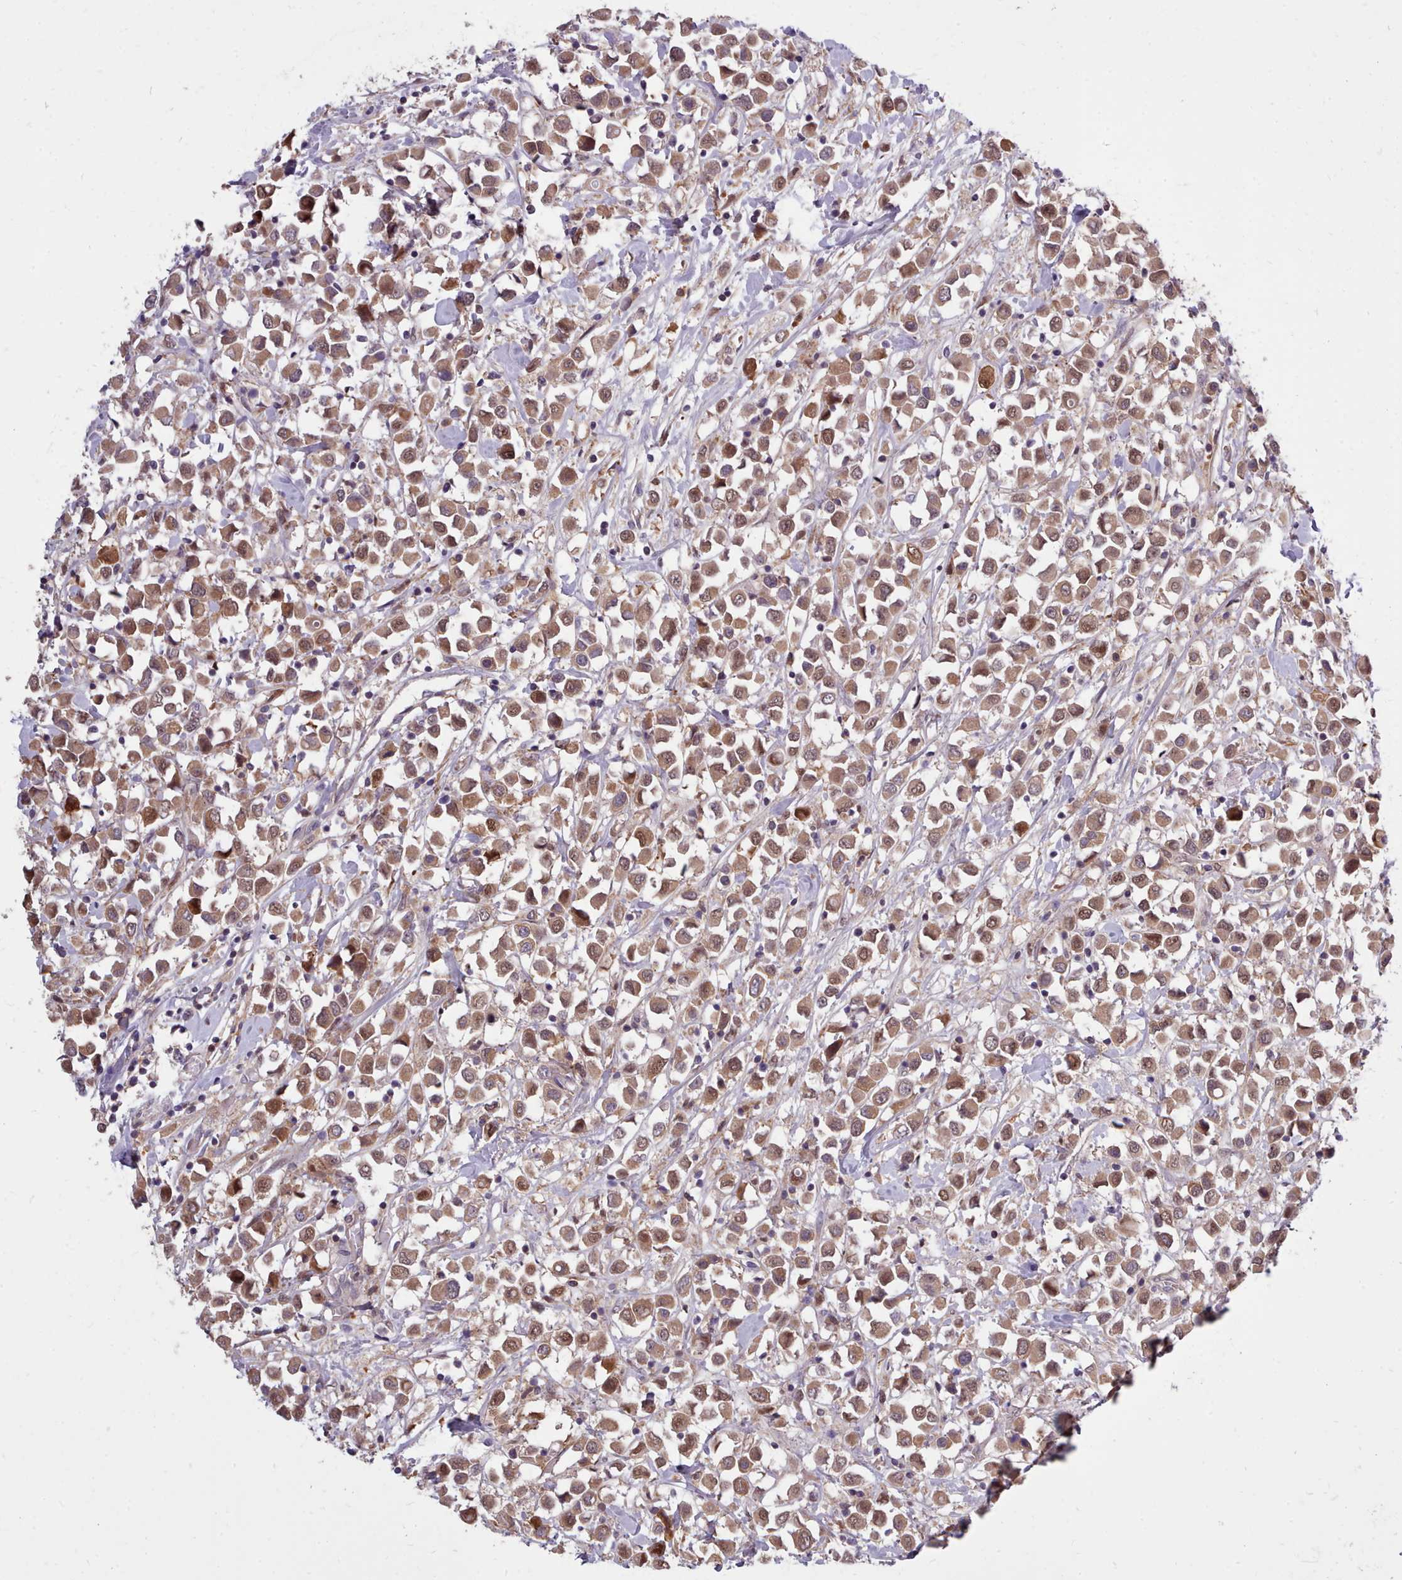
{"staining": {"intensity": "moderate", "quantity": ">75%", "location": "cytoplasmic/membranous,nuclear"}, "tissue": "breast cancer", "cell_type": "Tumor cells", "image_type": "cancer", "snomed": [{"axis": "morphology", "description": "Duct carcinoma"}, {"axis": "topography", "description": "Breast"}], "caption": "DAB (3,3'-diaminobenzidine) immunohistochemical staining of human invasive ductal carcinoma (breast) displays moderate cytoplasmic/membranous and nuclear protein staining in approximately >75% of tumor cells. The staining is performed using DAB brown chromogen to label protein expression. The nuclei are counter-stained blue using hematoxylin.", "gene": "AHCY", "patient": {"sex": "female", "age": 61}}